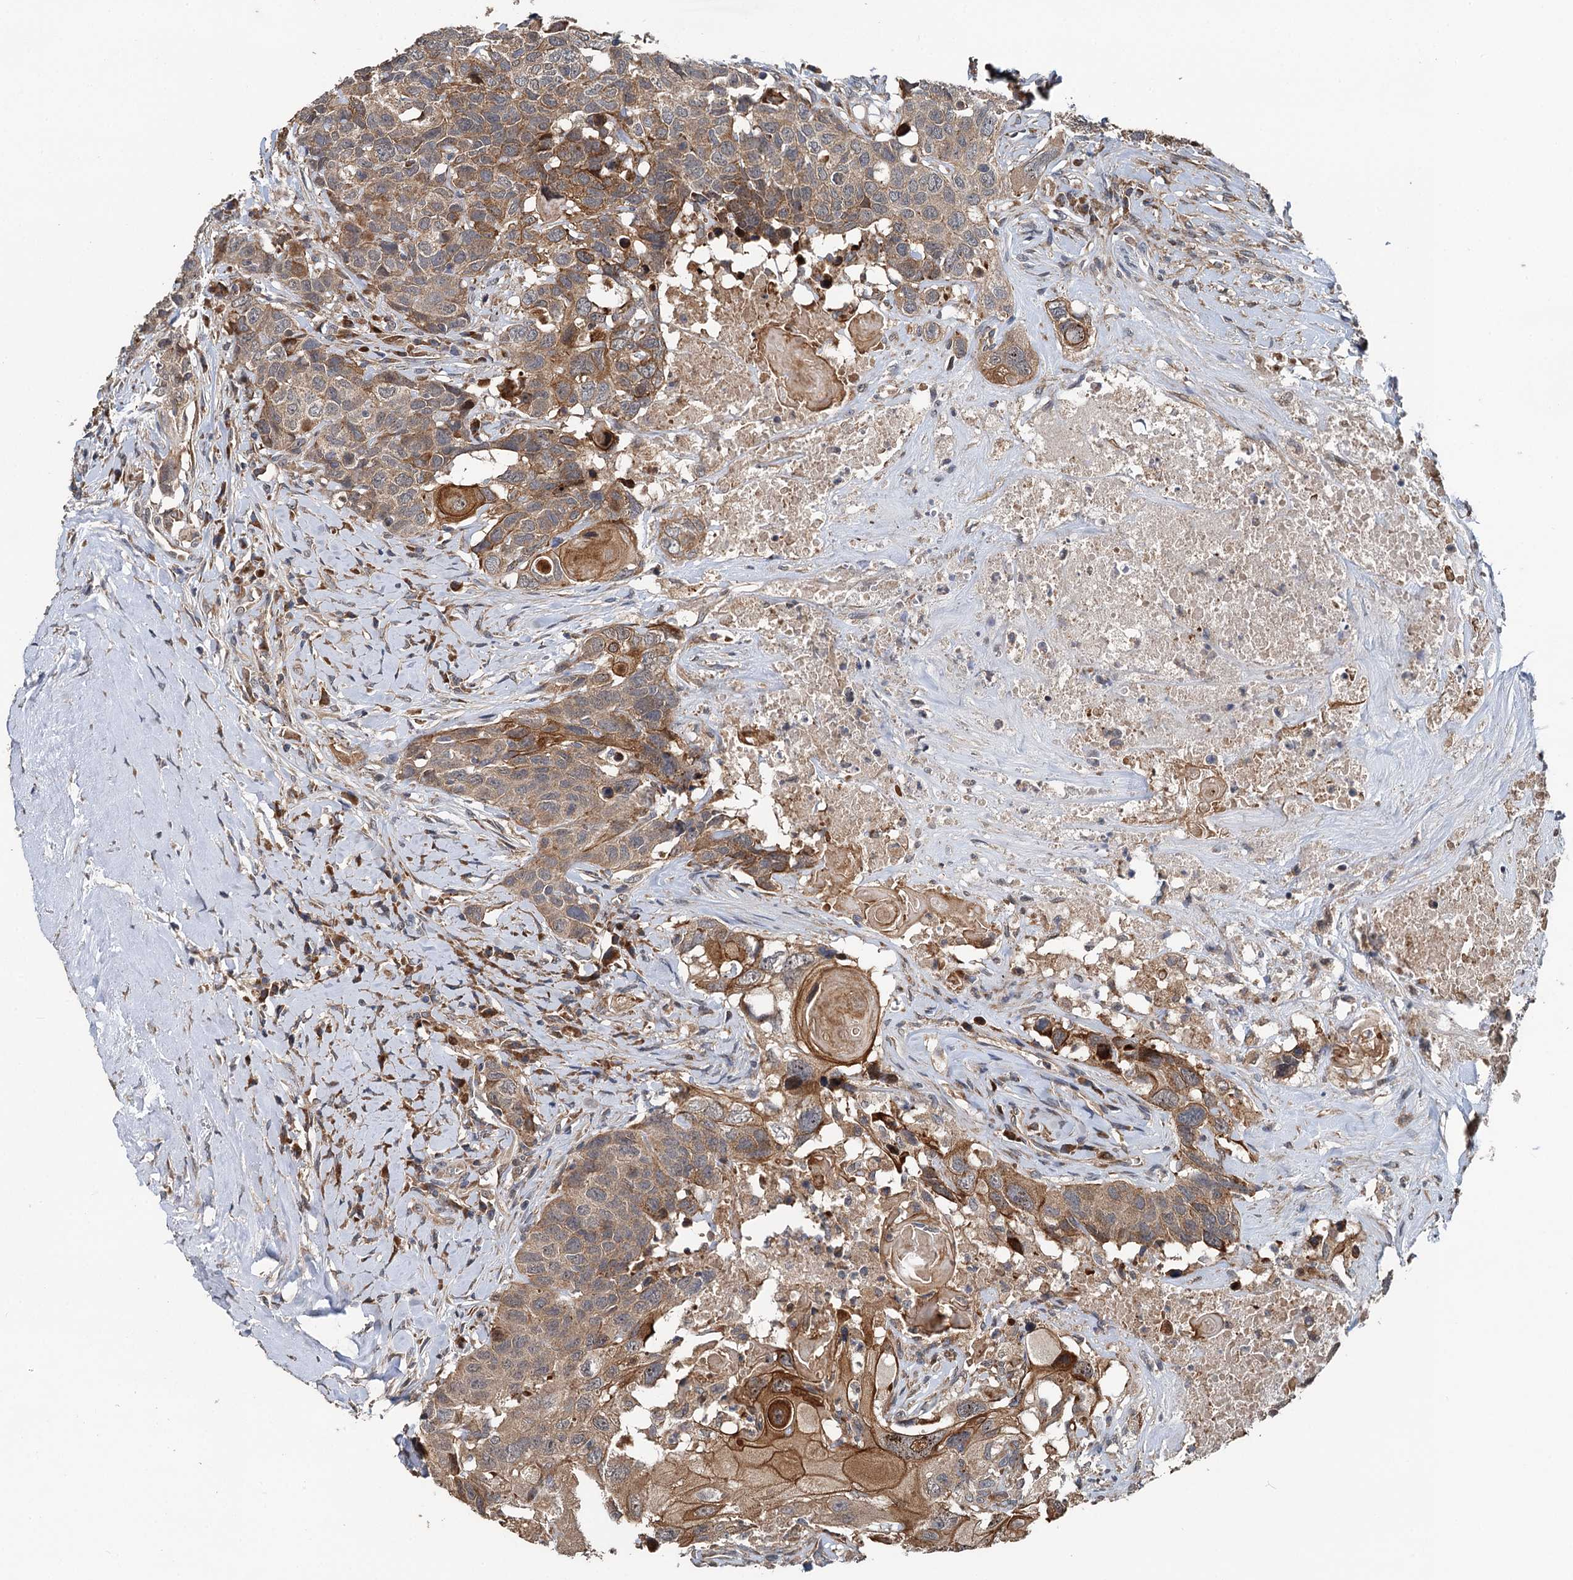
{"staining": {"intensity": "moderate", "quantity": ">75%", "location": "cytoplasmic/membranous"}, "tissue": "head and neck cancer", "cell_type": "Tumor cells", "image_type": "cancer", "snomed": [{"axis": "morphology", "description": "Squamous cell carcinoma, NOS"}, {"axis": "topography", "description": "Head-Neck"}], "caption": "Head and neck cancer (squamous cell carcinoma) stained with immunohistochemistry (IHC) displays moderate cytoplasmic/membranous staining in about >75% of tumor cells.", "gene": "LRRK2", "patient": {"sex": "male", "age": 66}}